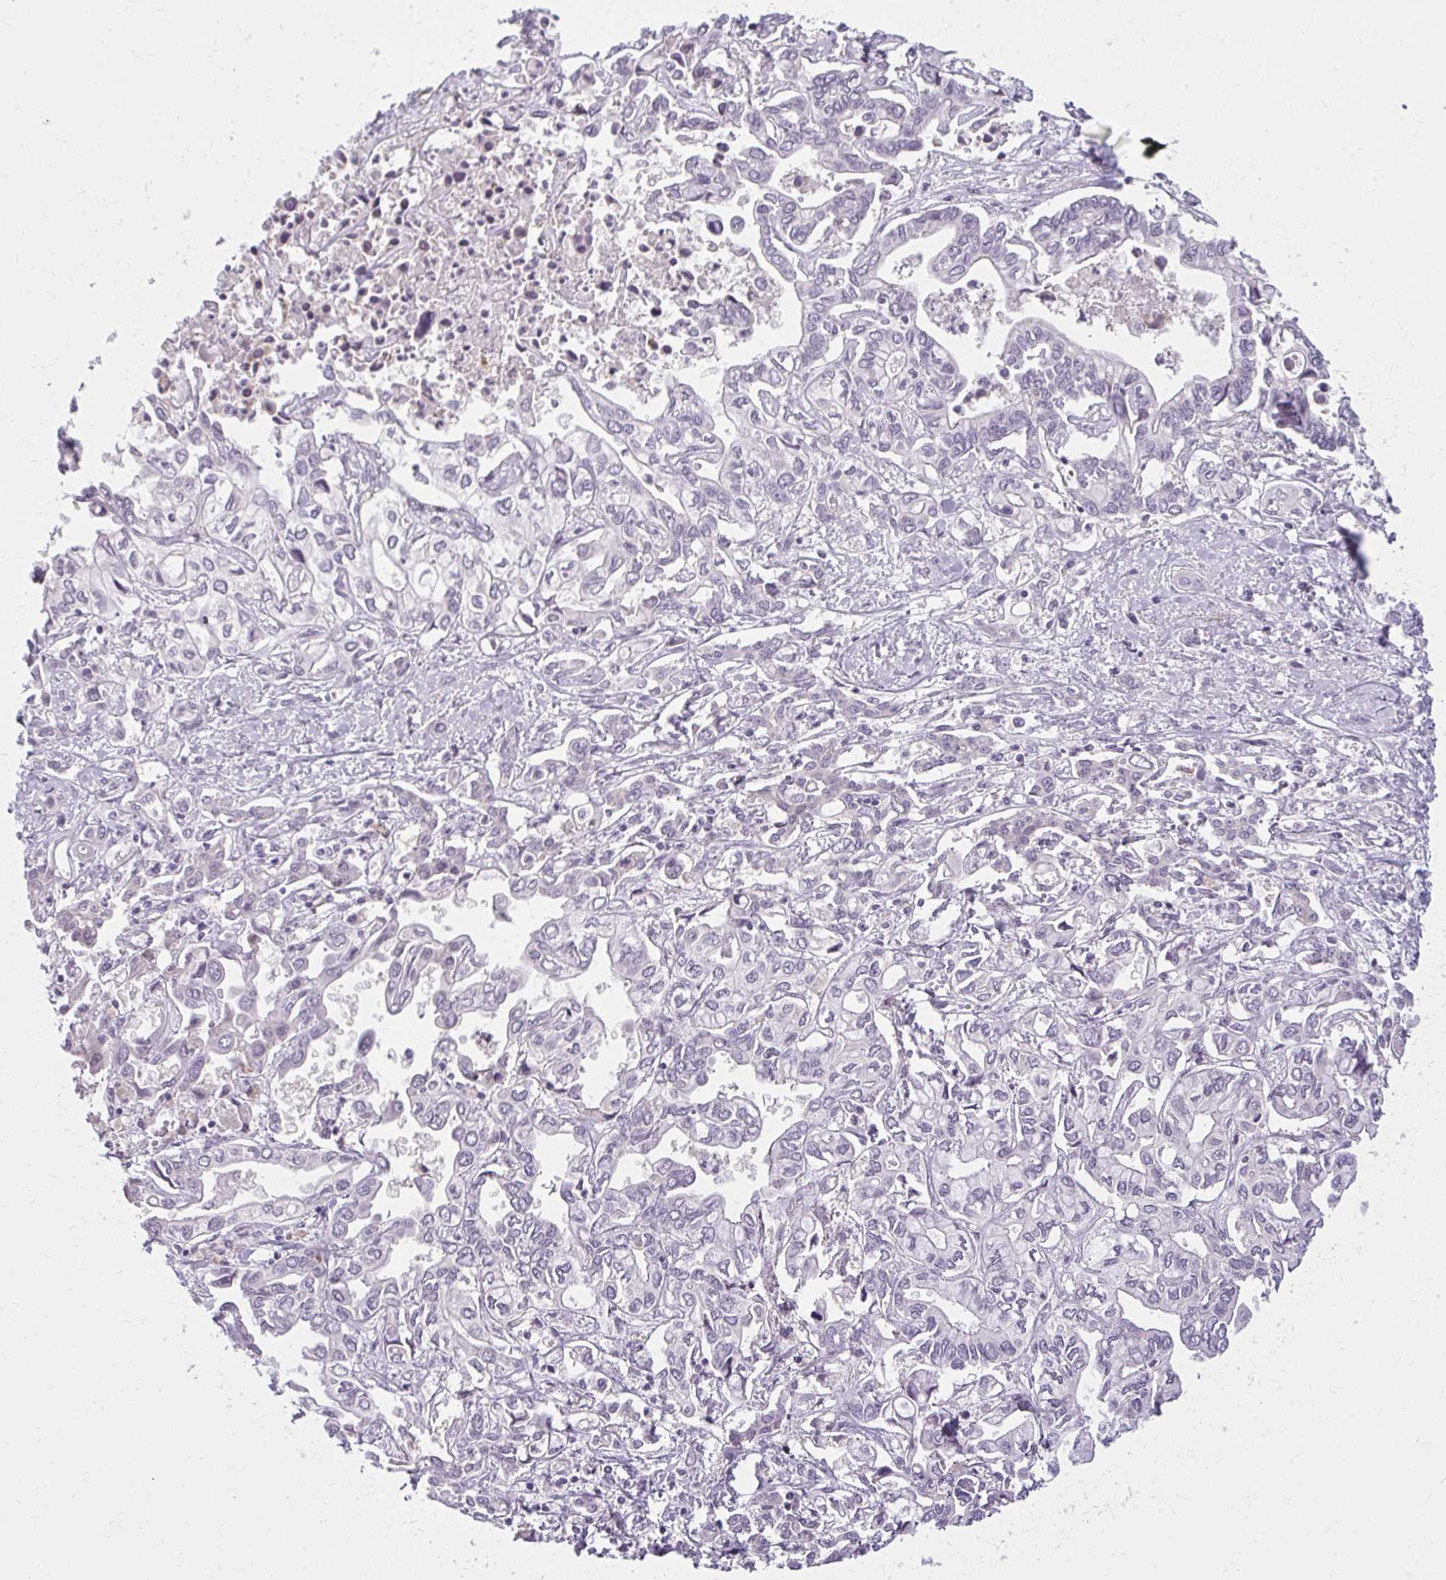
{"staining": {"intensity": "negative", "quantity": "none", "location": "none"}, "tissue": "liver cancer", "cell_type": "Tumor cells", "image_type": "cancer", "snomed": [{"axis": "morphology", "description": "Cholangiocarcinoma"}, {"axis": "topography", "description": "Liver"}], "caption": "Image shows no significant protein staining in tumor cells of liver cancer (cholangiocarcinoma).", "gene": "ZFYVE26", "patient": {"sex": "female", "age": 64}}